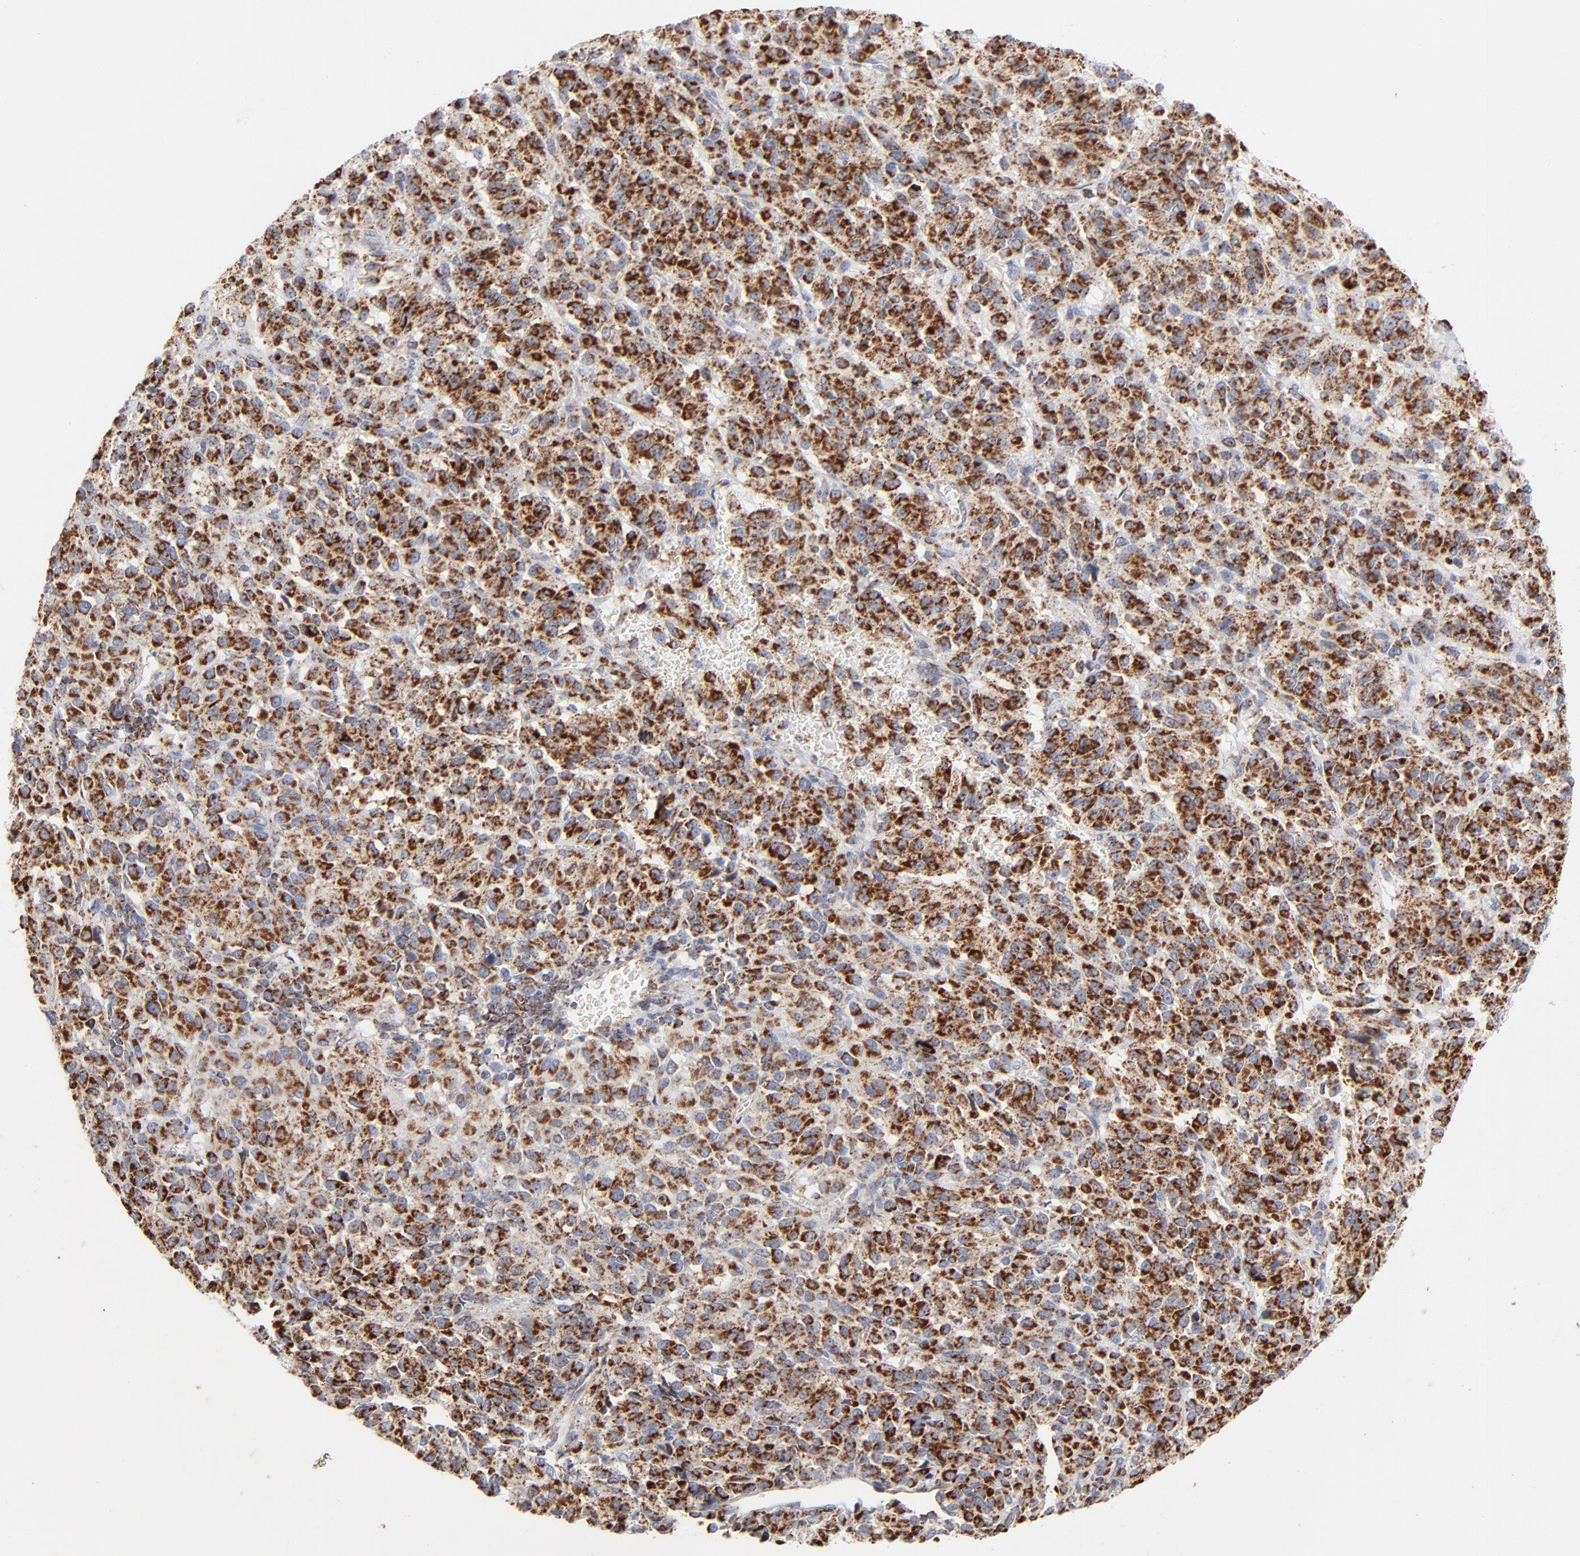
{"staining": {"intensity": "strong", "quantity": ">75%", "location": "cytoplasmic/membranous"}, "tissue": "melanoma", "cell_type": "Tumor cells", "image_type": "cancer", "snomed": [{"axis": "morphology", "description": "Malignant melanoma, Metastatic site"}, {"axis": "topography", "description": "Lung"}], "caption": "Malignant melanoma (metastatic site) stained for a protein (brown) reveals strong cytoplasmic/membranous positive expression in about >75% of tumor cells.", "gene": "ASB3", "patient": {"sex": "male", "age": 64}}